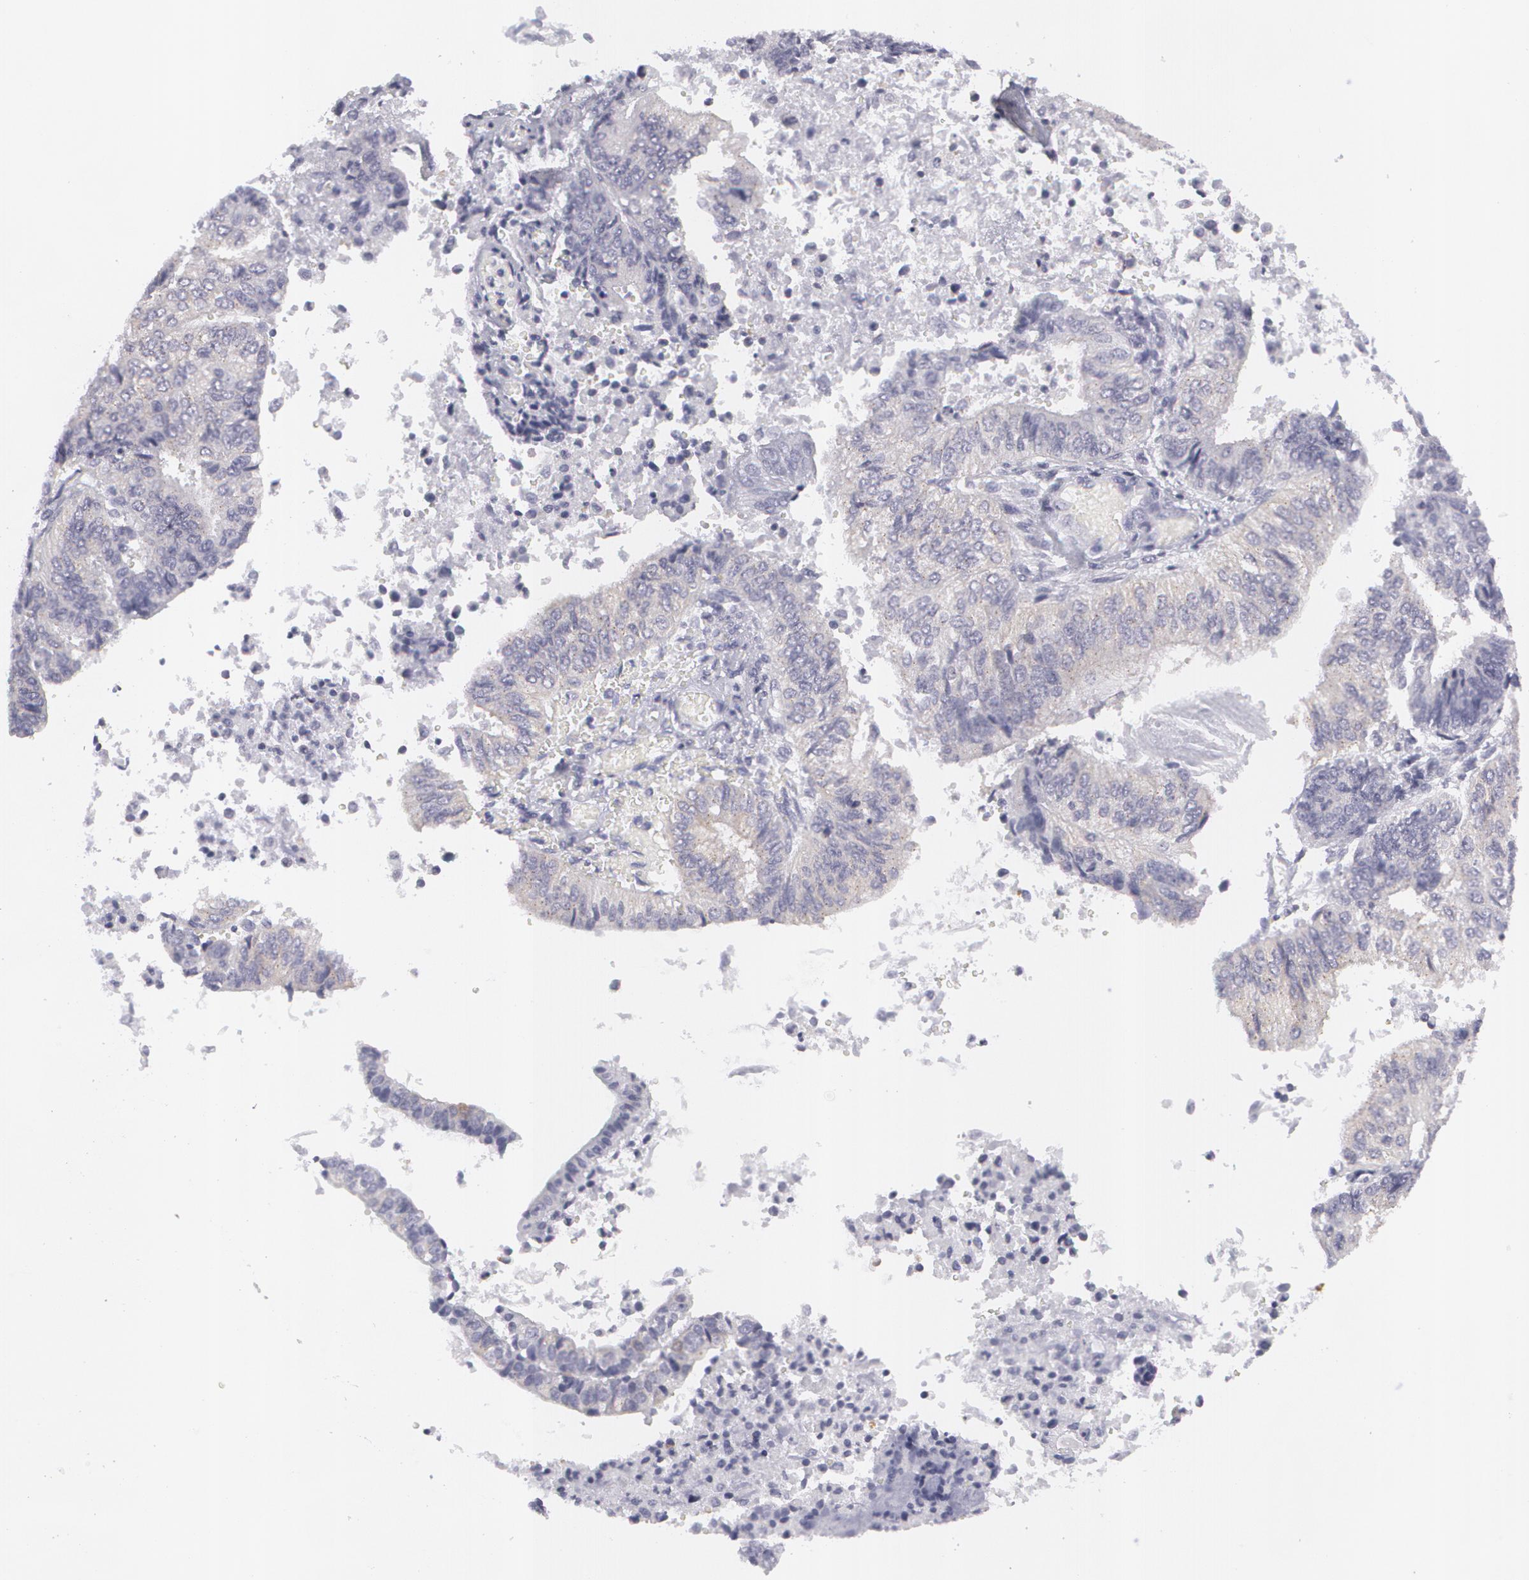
{"staining": {"intensity": "negative", "quantity": "none", "location": "none"}, "tissue": "endometrial cancer", "cell_type": "Tumor cells", "image_type": "cancer", "snomed": [{"axis": "morphology", "description": "Adenocarcinoma, NOS"}, {"axis": "topography", "description": "Endometrium"}], "caption": "Photomicrograph shows no significant protein staining in tumor cells of endometrial adenocarcinoma. (DAB (3,3'-diaminobenzidine) immunohistochemistry (IHC) visualized using brightfield microscopy, high magnification).", "gene": "MBNL3", "patient": {"sex": "female", "age": 55}}